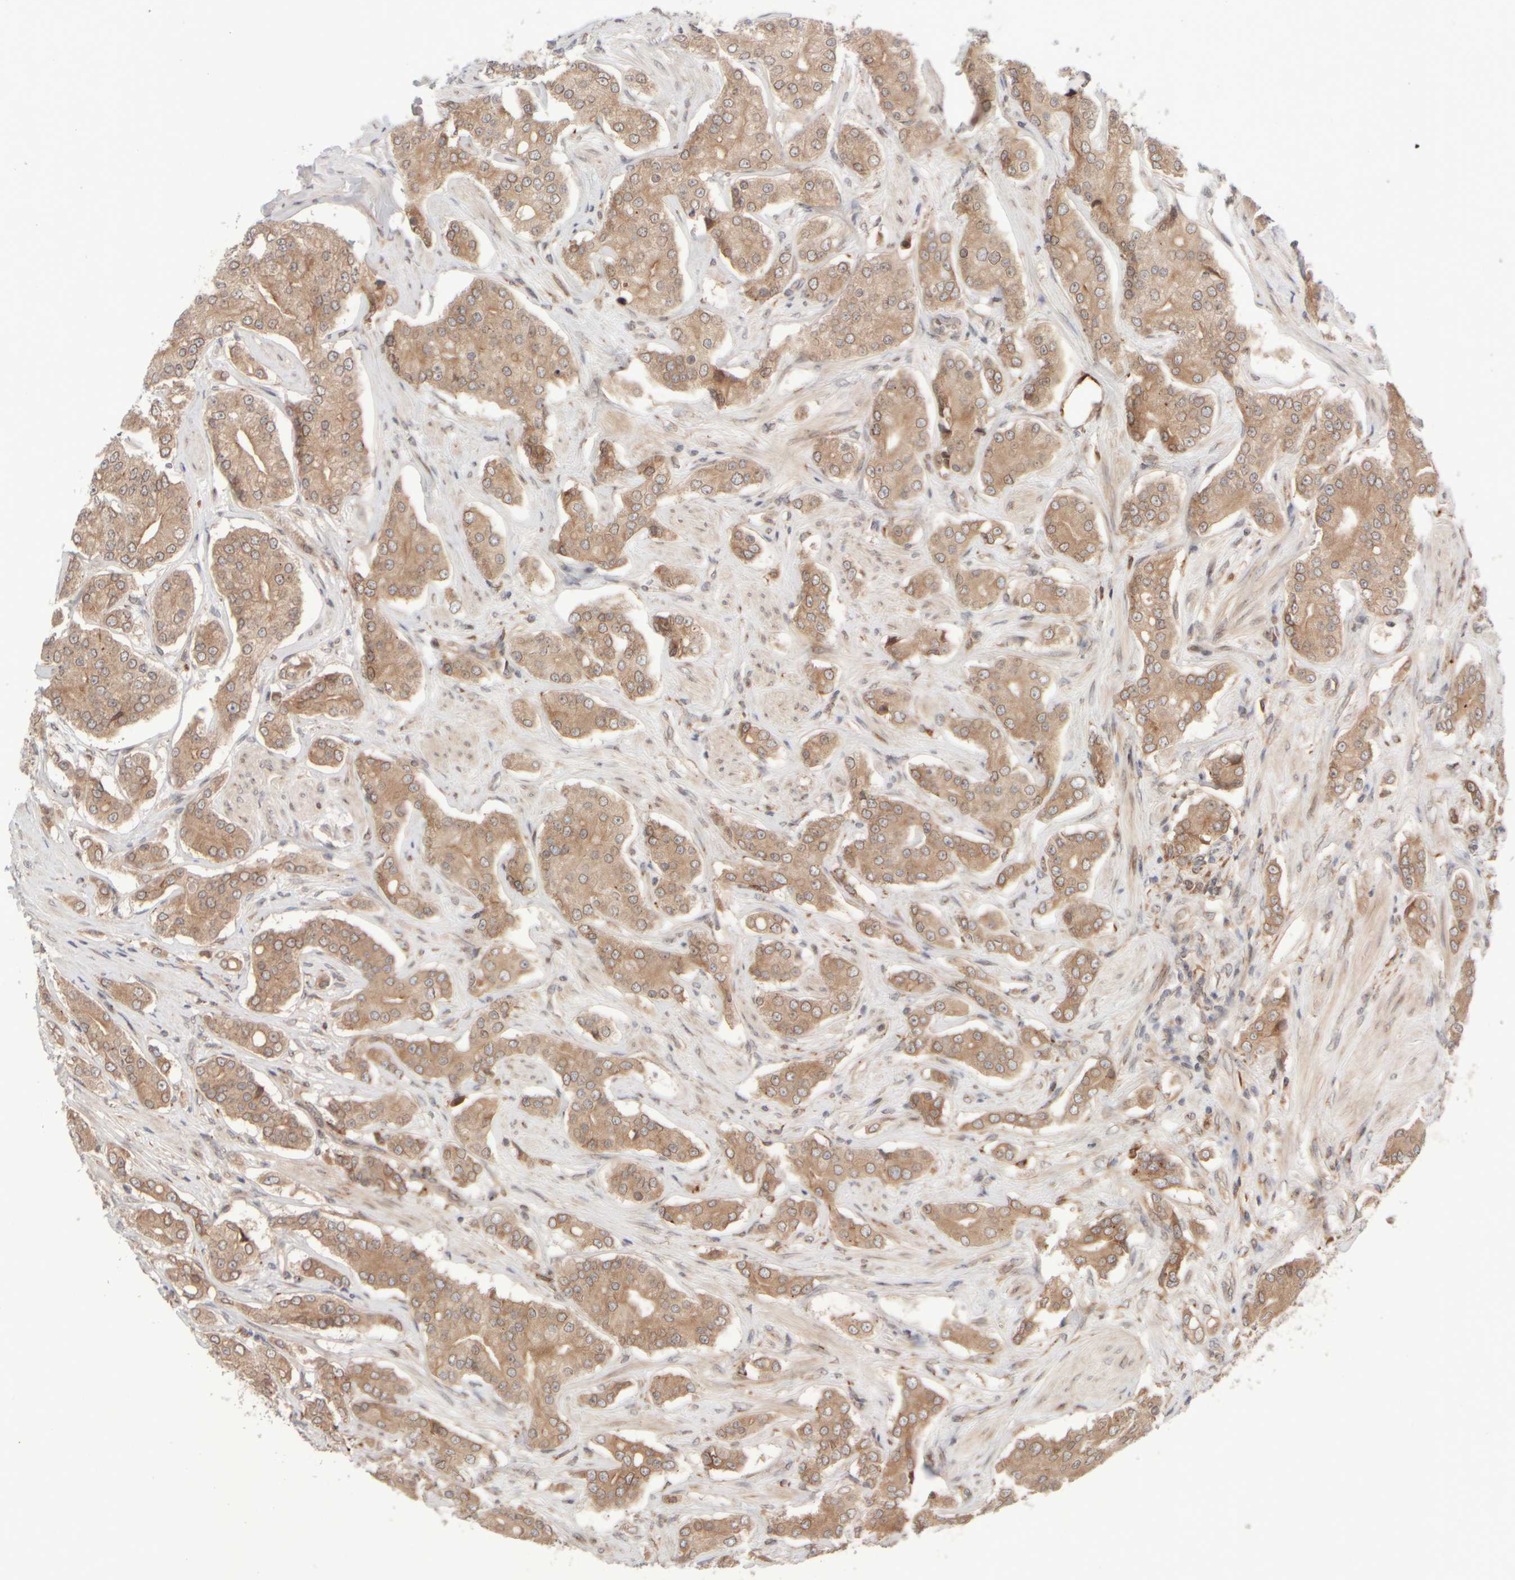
{"staining": {"intensity": "weak", "quantity": ">75%", "location": "cytoplasmic/membranous,nuclear"}, "tissue": "prostate cancer", "cell_type": "Tumor cells", "image_type": "cancer", "snomed": [{"axis": "morphology", "description": "Adenocarcinoma, High grade"}, {"axis": "topography", "description": "Prostate"}], "caption": "Protein staining by immunohistochemistry shows weak cytoplasmic/membranous and nuclear positivity in about >75% of tumor cells in prostate high-grade adenocarcinoma. The protein of interest is stained brown, and the nuclei are stained in blue (DAB (3,3'-diaminobenzidine) IHC with brightfield microscopy, high magnification).", "gene": "GCN1", "patient": {"sex": "male", "age": 71}}